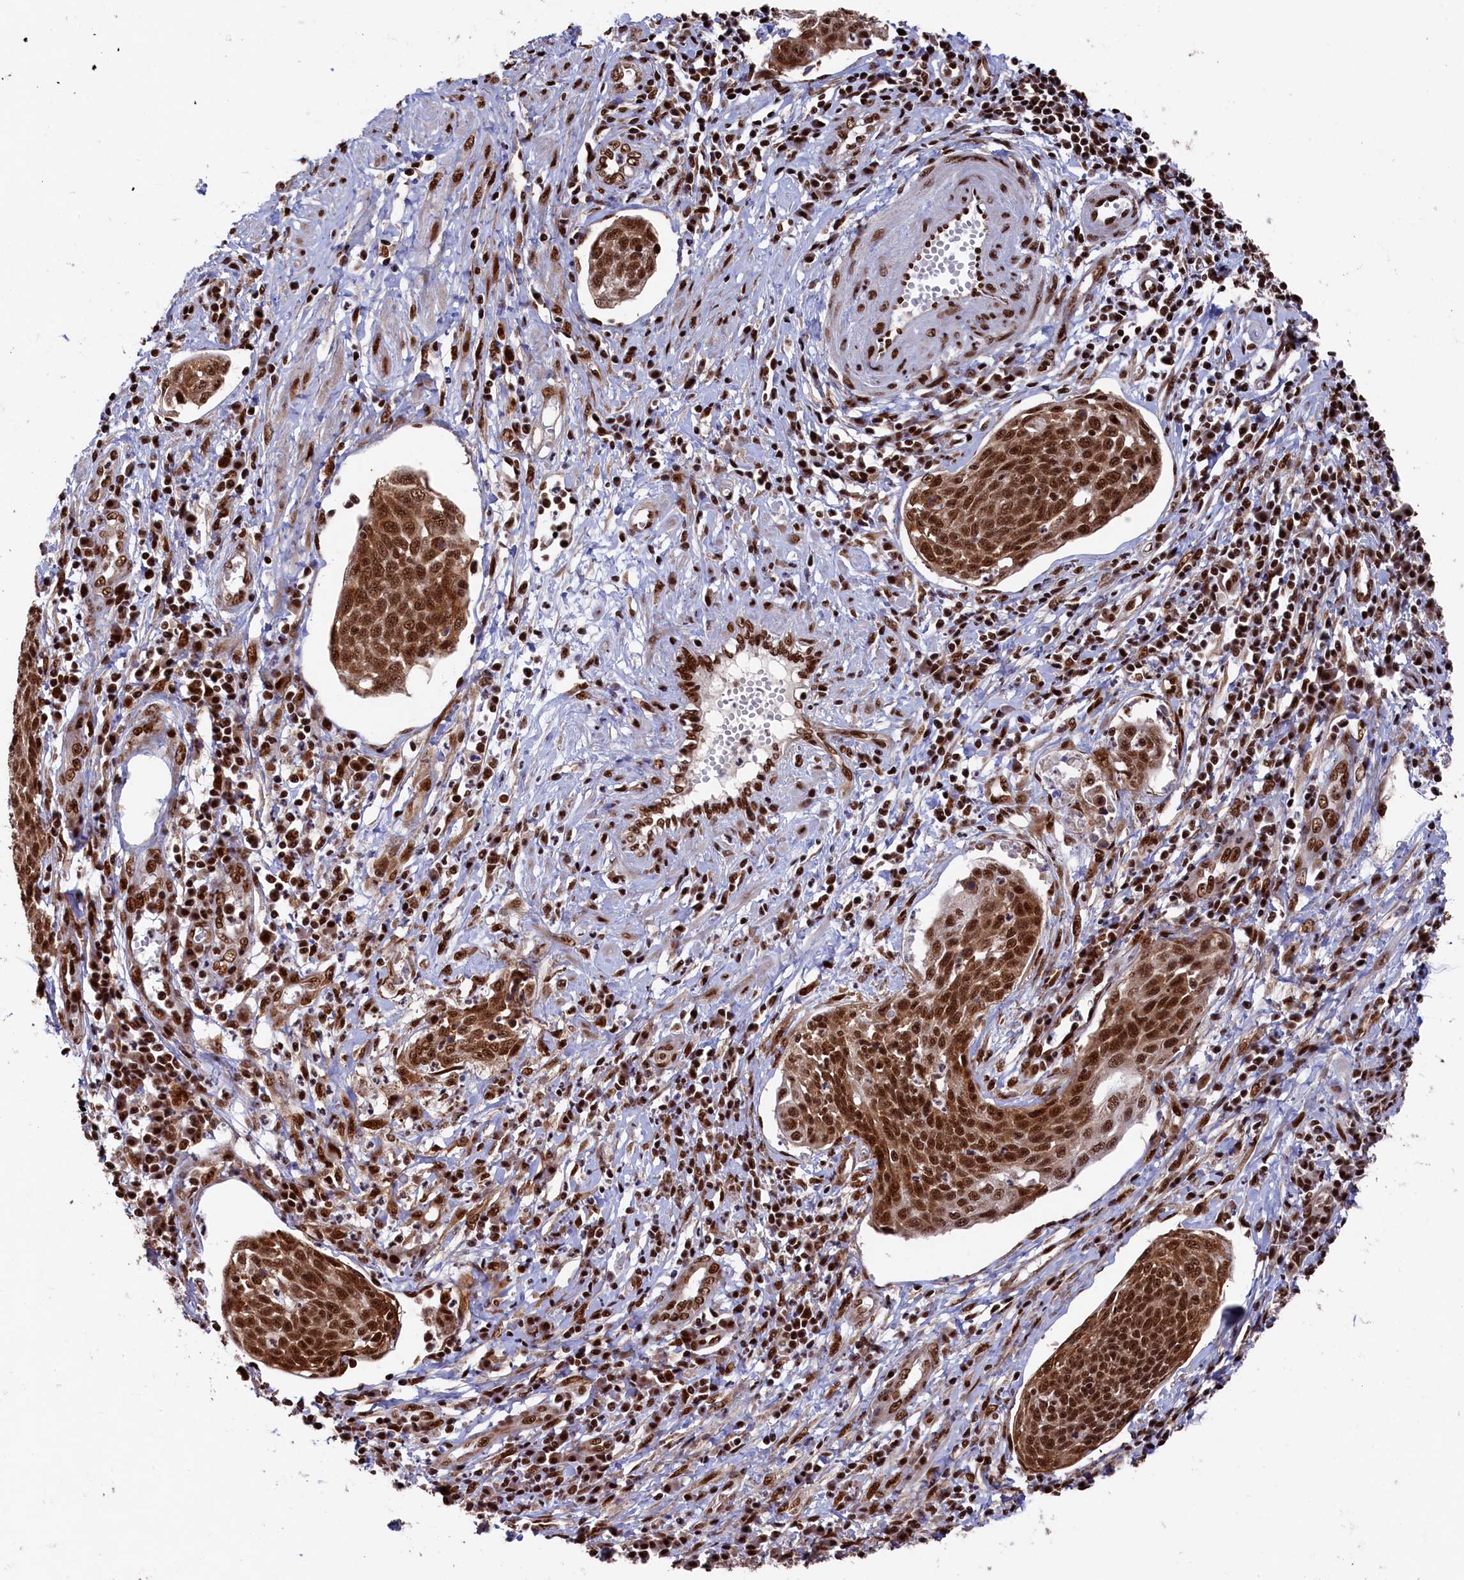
{"staining": {"intensity": "strong", "quantity": ">75%", "location": "cytoplasmic/membranous,nuclear"}, "tissue": "cervical cancer", "cell_type": "Tumor cells", "image_type": "cancer", "snomed": [{"axis": "morphology", "description": "Squamous cell carcinoma, NOS"}, {"axis": "topography", "description": "Cervix"}], "caption": "Immunohistochemistry micrograph of cervical cancer stained for a protein (brown), which shows high levels of strong cytoplasmic/membranous and nuclear expression in approximately >75% of tumor cells.", "gene": "PRPF31", "patient": {"sex": "female", "age": 34}}